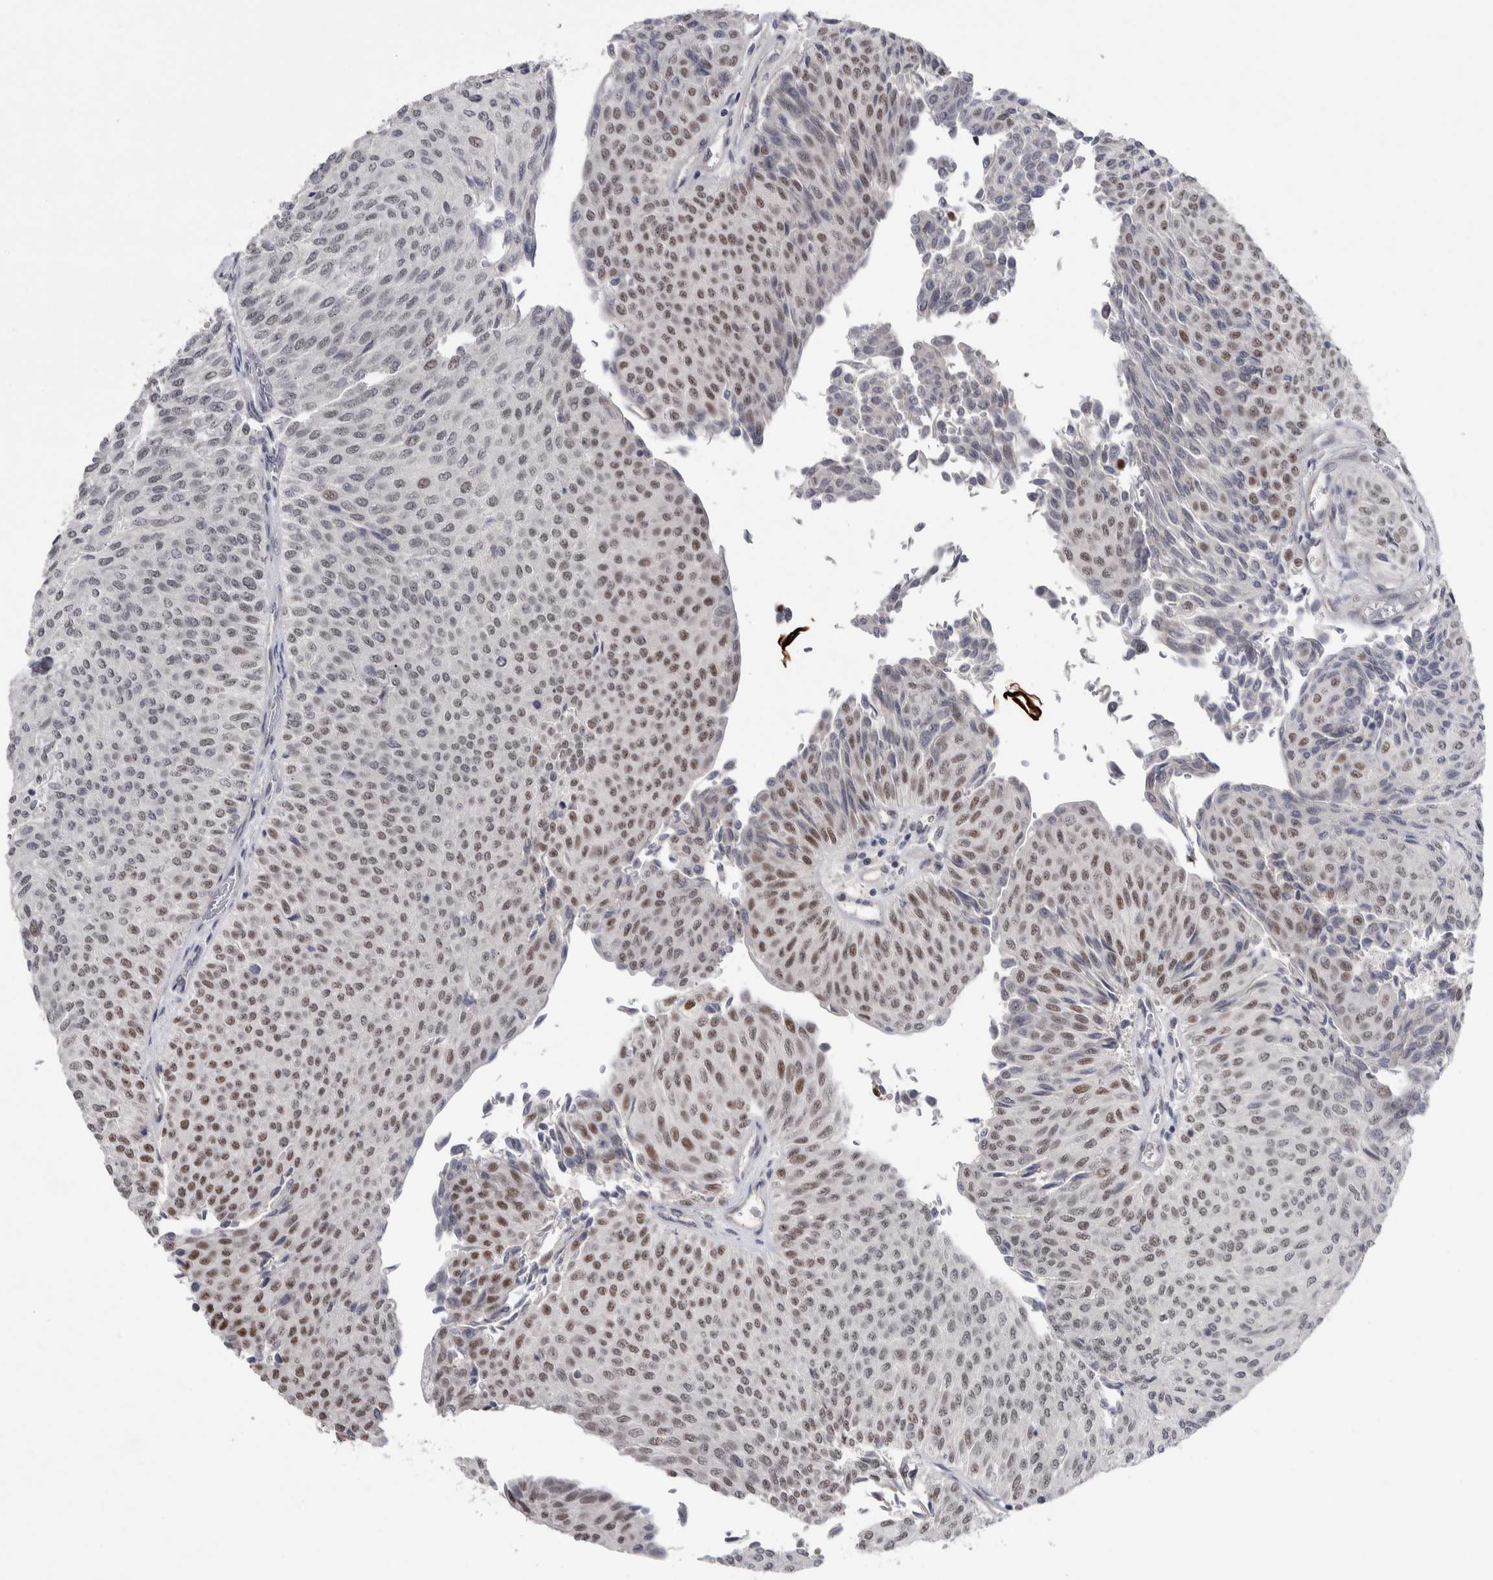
{"staining": {"intensity": "moderate", "quantity": "25%-75%", "location": "nuclear"}, "tissue": "urothelial cancer", "cell_type": "Tumor cells", "image_type": "cancer", "snomed": [{"axis": "morphology", "description": "Urothelial carcinoma, Low grade"}, {"axis": "topography", "description": "Urinary bladder"}], "caption": "Immunohistochemistry (IHC) (DAB (3,3'-diaminobenzidine)) staining of human urothelial carcinoma (low-grade) demonstrates moderate nuclear protein expression in approximately 25%-75% of tumor cells.", "gene": "ASPN", "patient": {"sex": "male", "age": 78}}